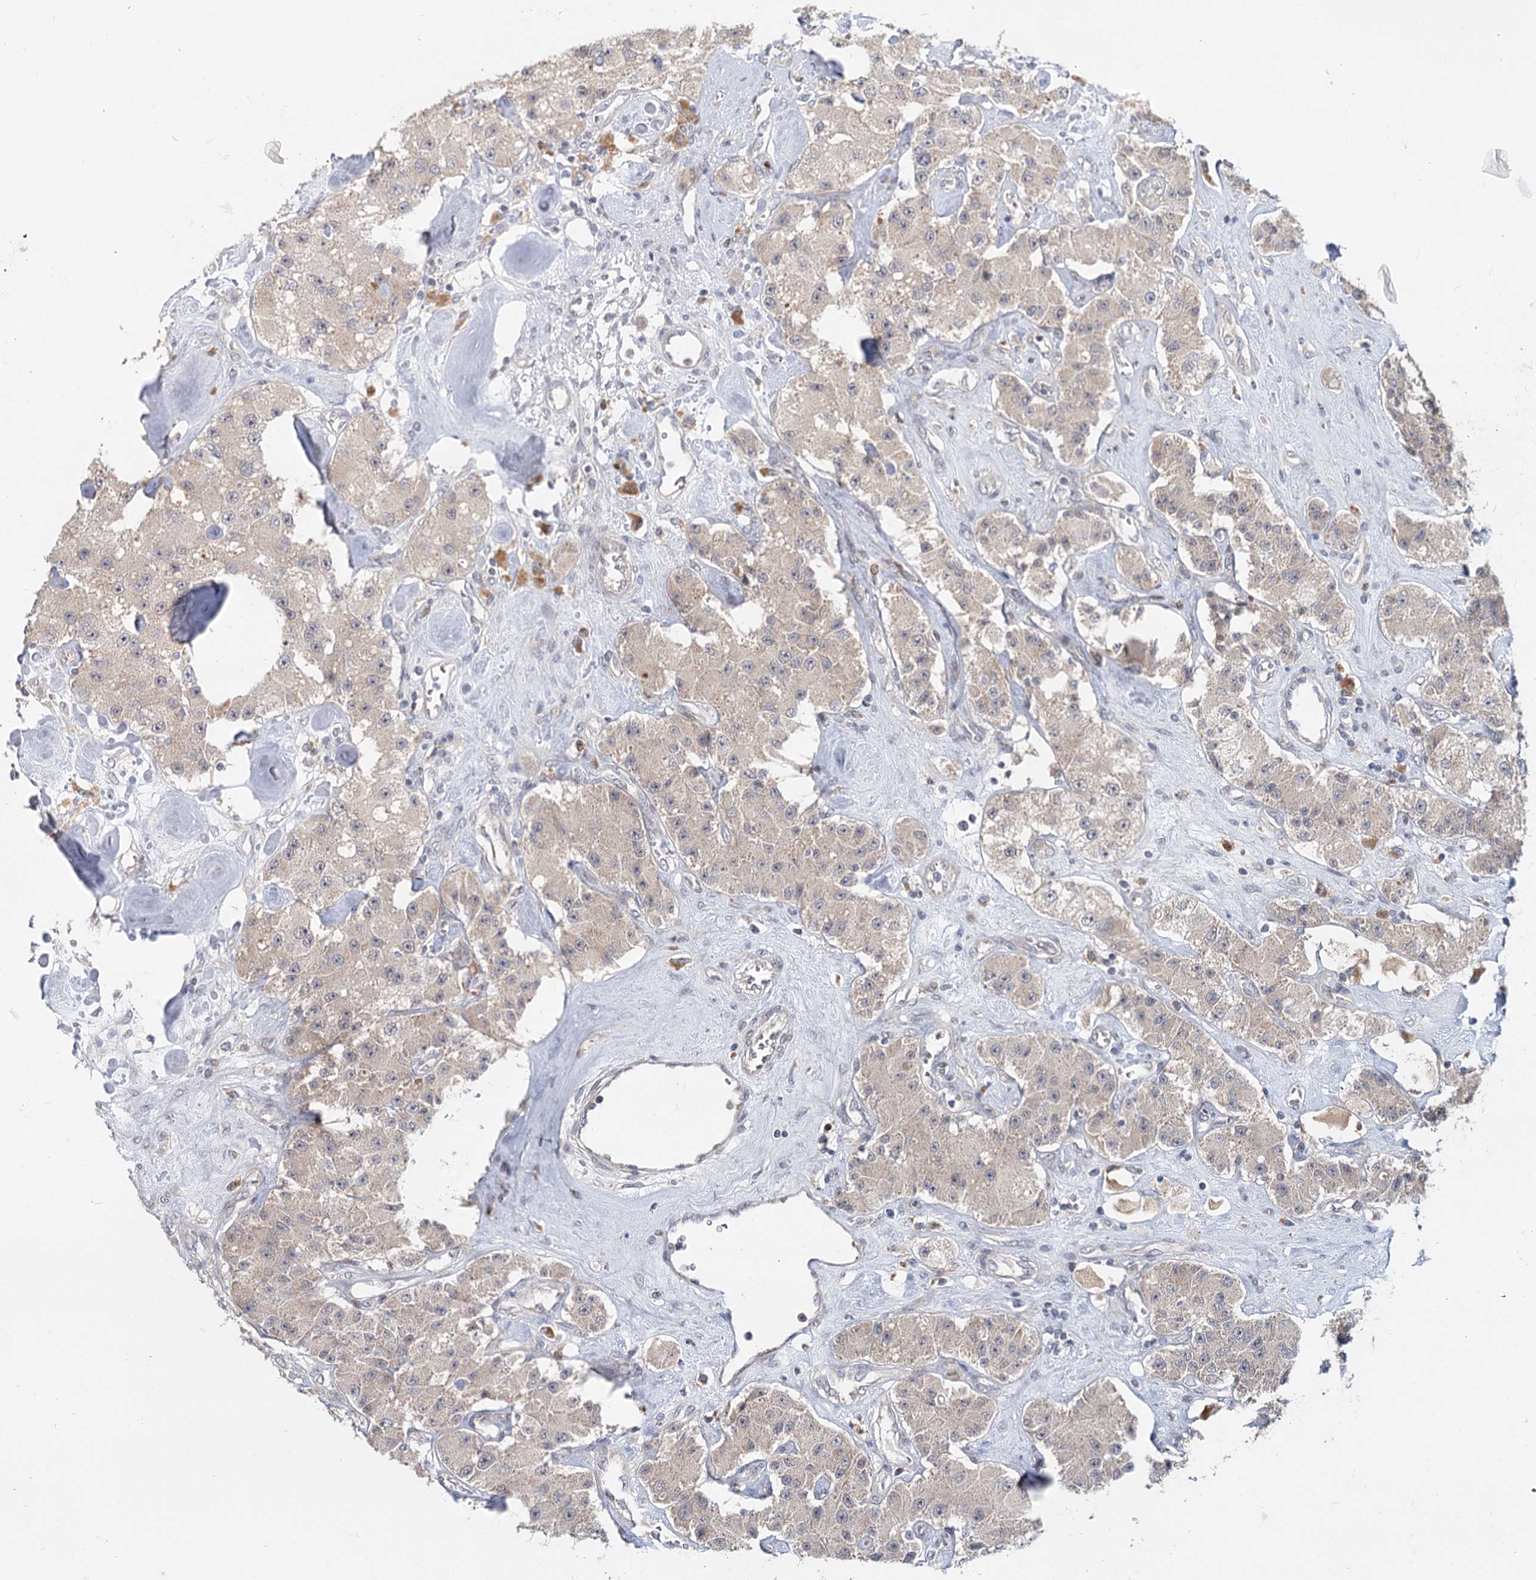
{"staining": {"intensity": "weak", "quantity": "<25%", "location": "cytoplasmic/membranous"}, "tissue": "carcinoid", "cell_type": "Tumor cells", "image_type": "cancer", "snomed": [{"axis": "morphology", "description": "Carcinoid, malignant, NOS"}, {"axis": "topography", "description": "Pancreas"}], "caption": "Carcinoid was stained to show a protein in brown. There is no significant staining in tumor cells.", "gene": "AP3B1", "patient": {"sex": "male", "age": 41}}